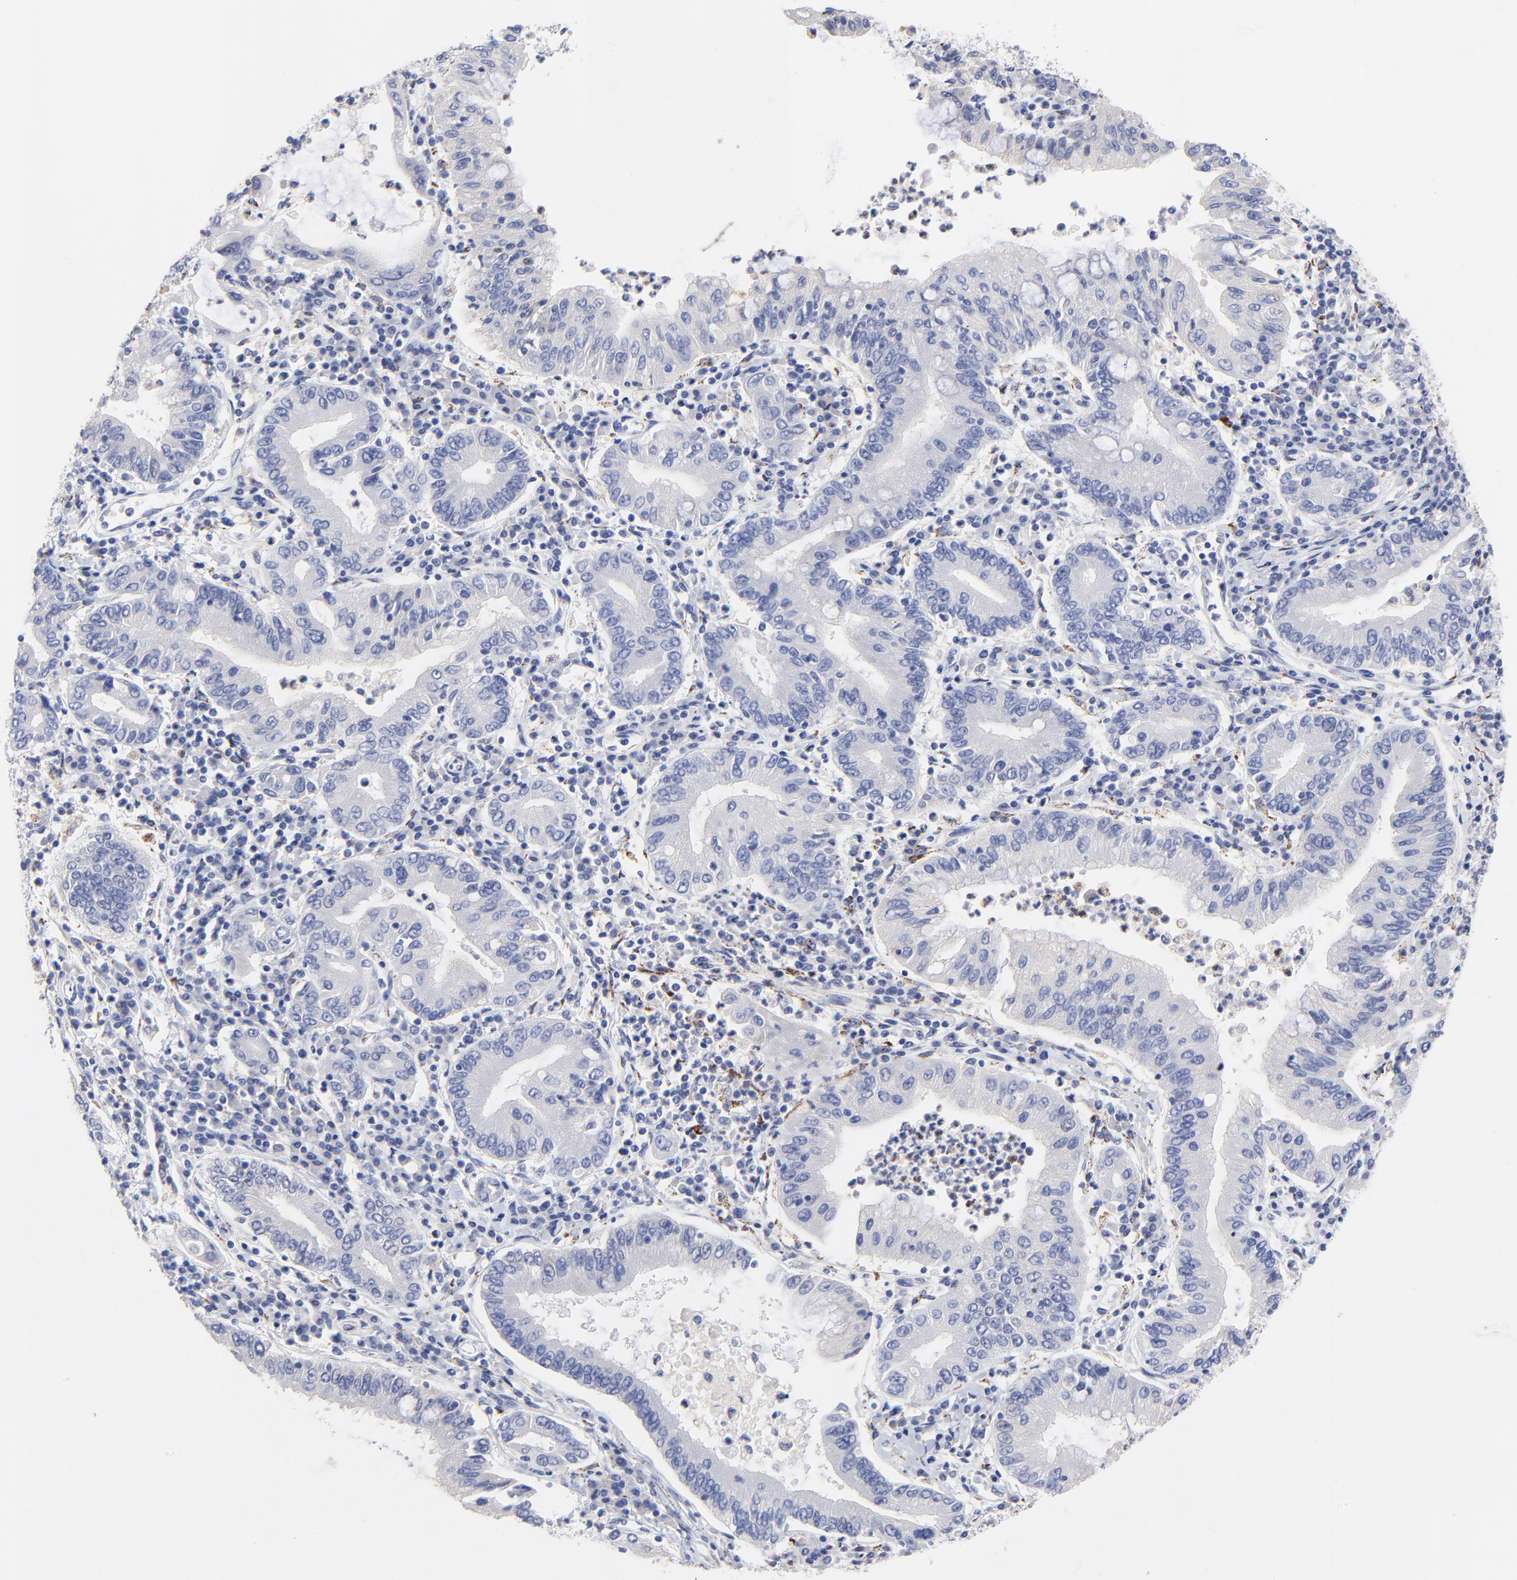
{"staining": {"intensity": "negative", "quantity": "none", "location": "none"}, "tissue": "stomach cancer", "cell_type": "Tumor cells", "image_type": "cancer", "snomed": [{"axis": "morphology", "description": "Normal tissue, NOS"}, {"axis": "morphology", "description": "Adenocarcinoma, NOS"}, {"axis": "topography", "description": "Esophagus"}, {"axis": "topography", "description": "Stomach, upper"}, {"axis": "topography", "description": "Peripheral nerve tissue"}], "caption": "Tumor cells are negative for brown protein staining in adenocarcinoma (stomach).", "gene": "FBXO10", "patient": {"sex": "male", "age": 62}}